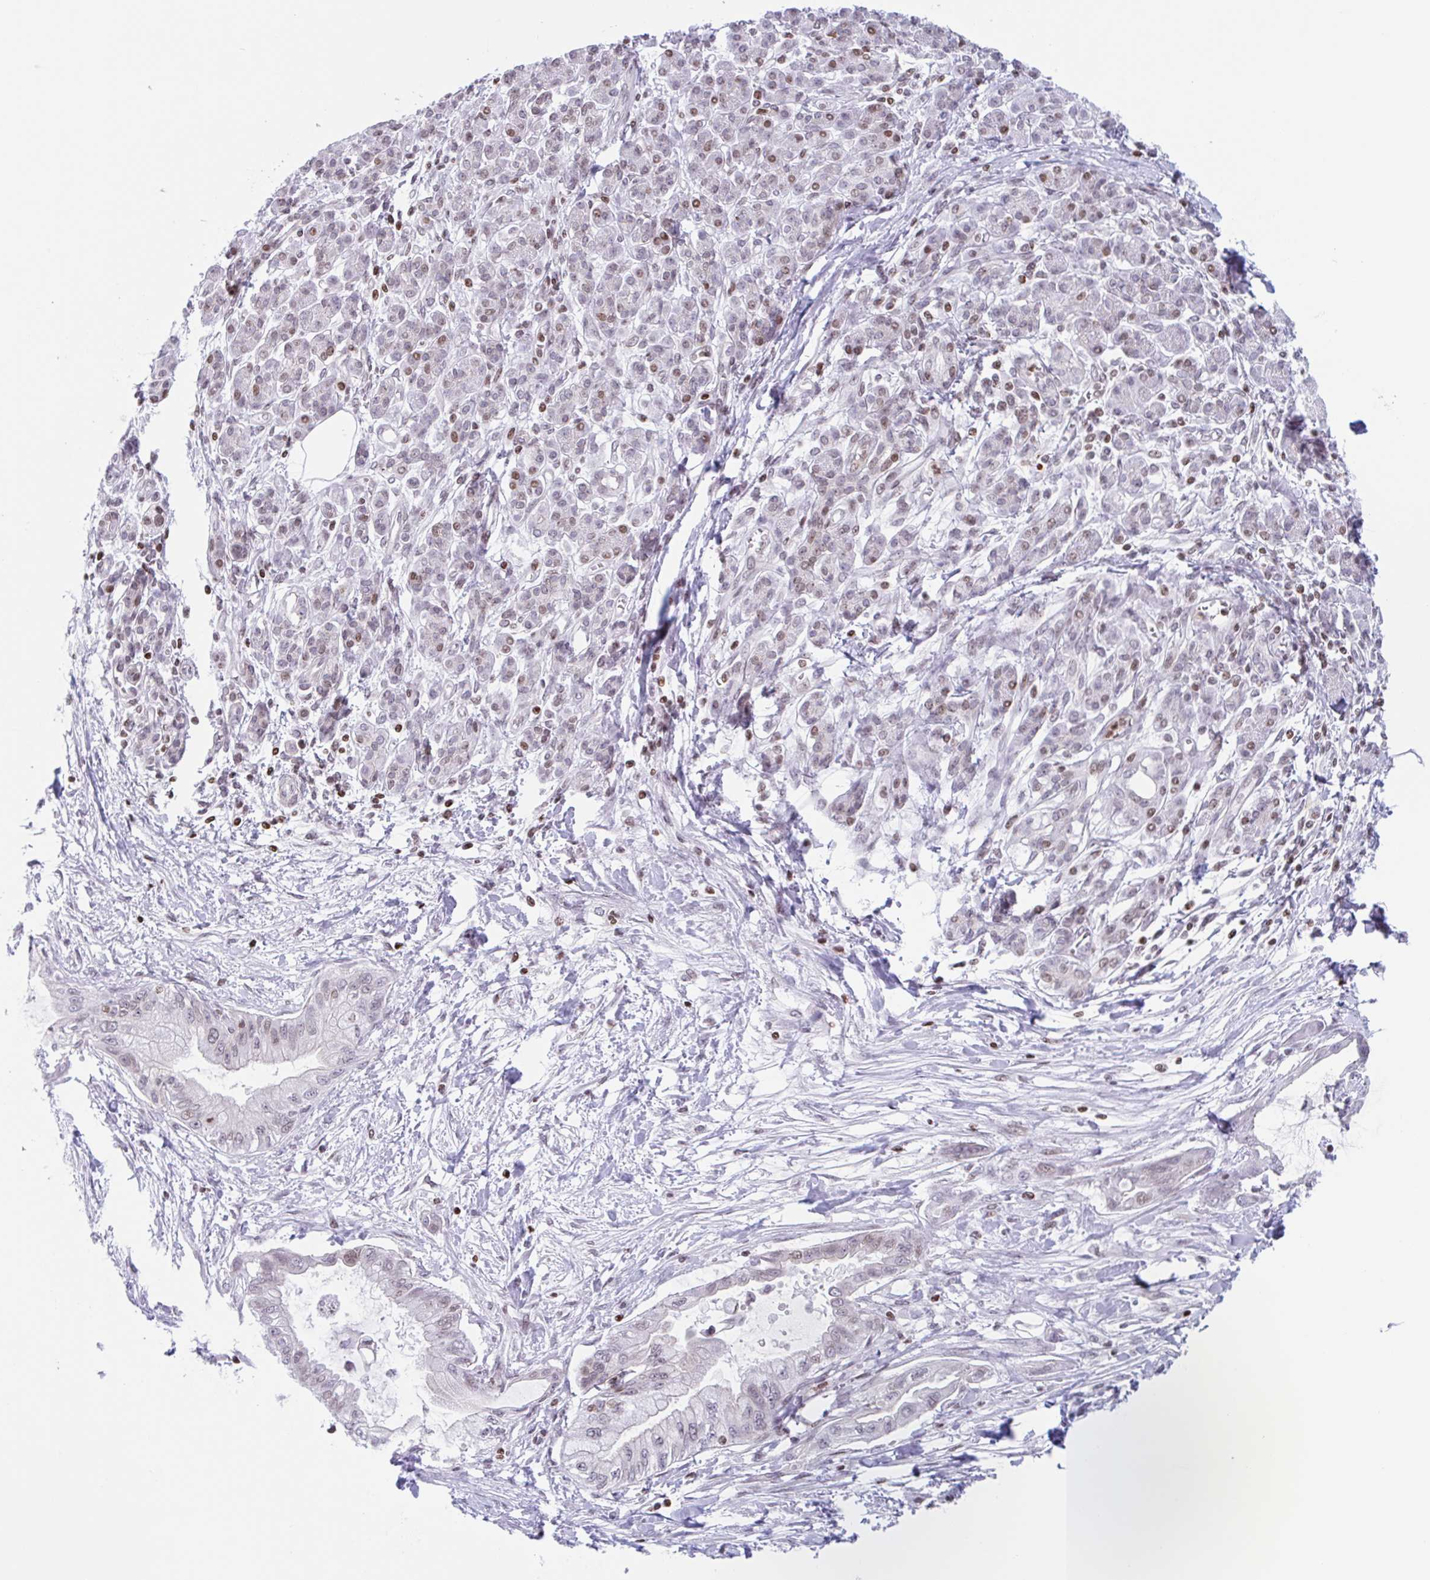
{"staining": {"intensity": "weak", "quantity": ">75%", "location": "nuclear"}, "tissue": "pancreatic cancer", "cell_type": "Tumor cells", "image_type": "cancer", "snomed": [{"axis": "morphology", "description": "Adenocarcinoma, NOS"}, {"axis": "topography", "description": "Pancreas"}], "caption": "This photomicrograph shows immunohistochemistry staining of pancreatic cancer, with low weak nuclear staining in approximately >75% of tumor cells.", "gene": "NOL6", "patient": {"sex": "male", "age": 48}}